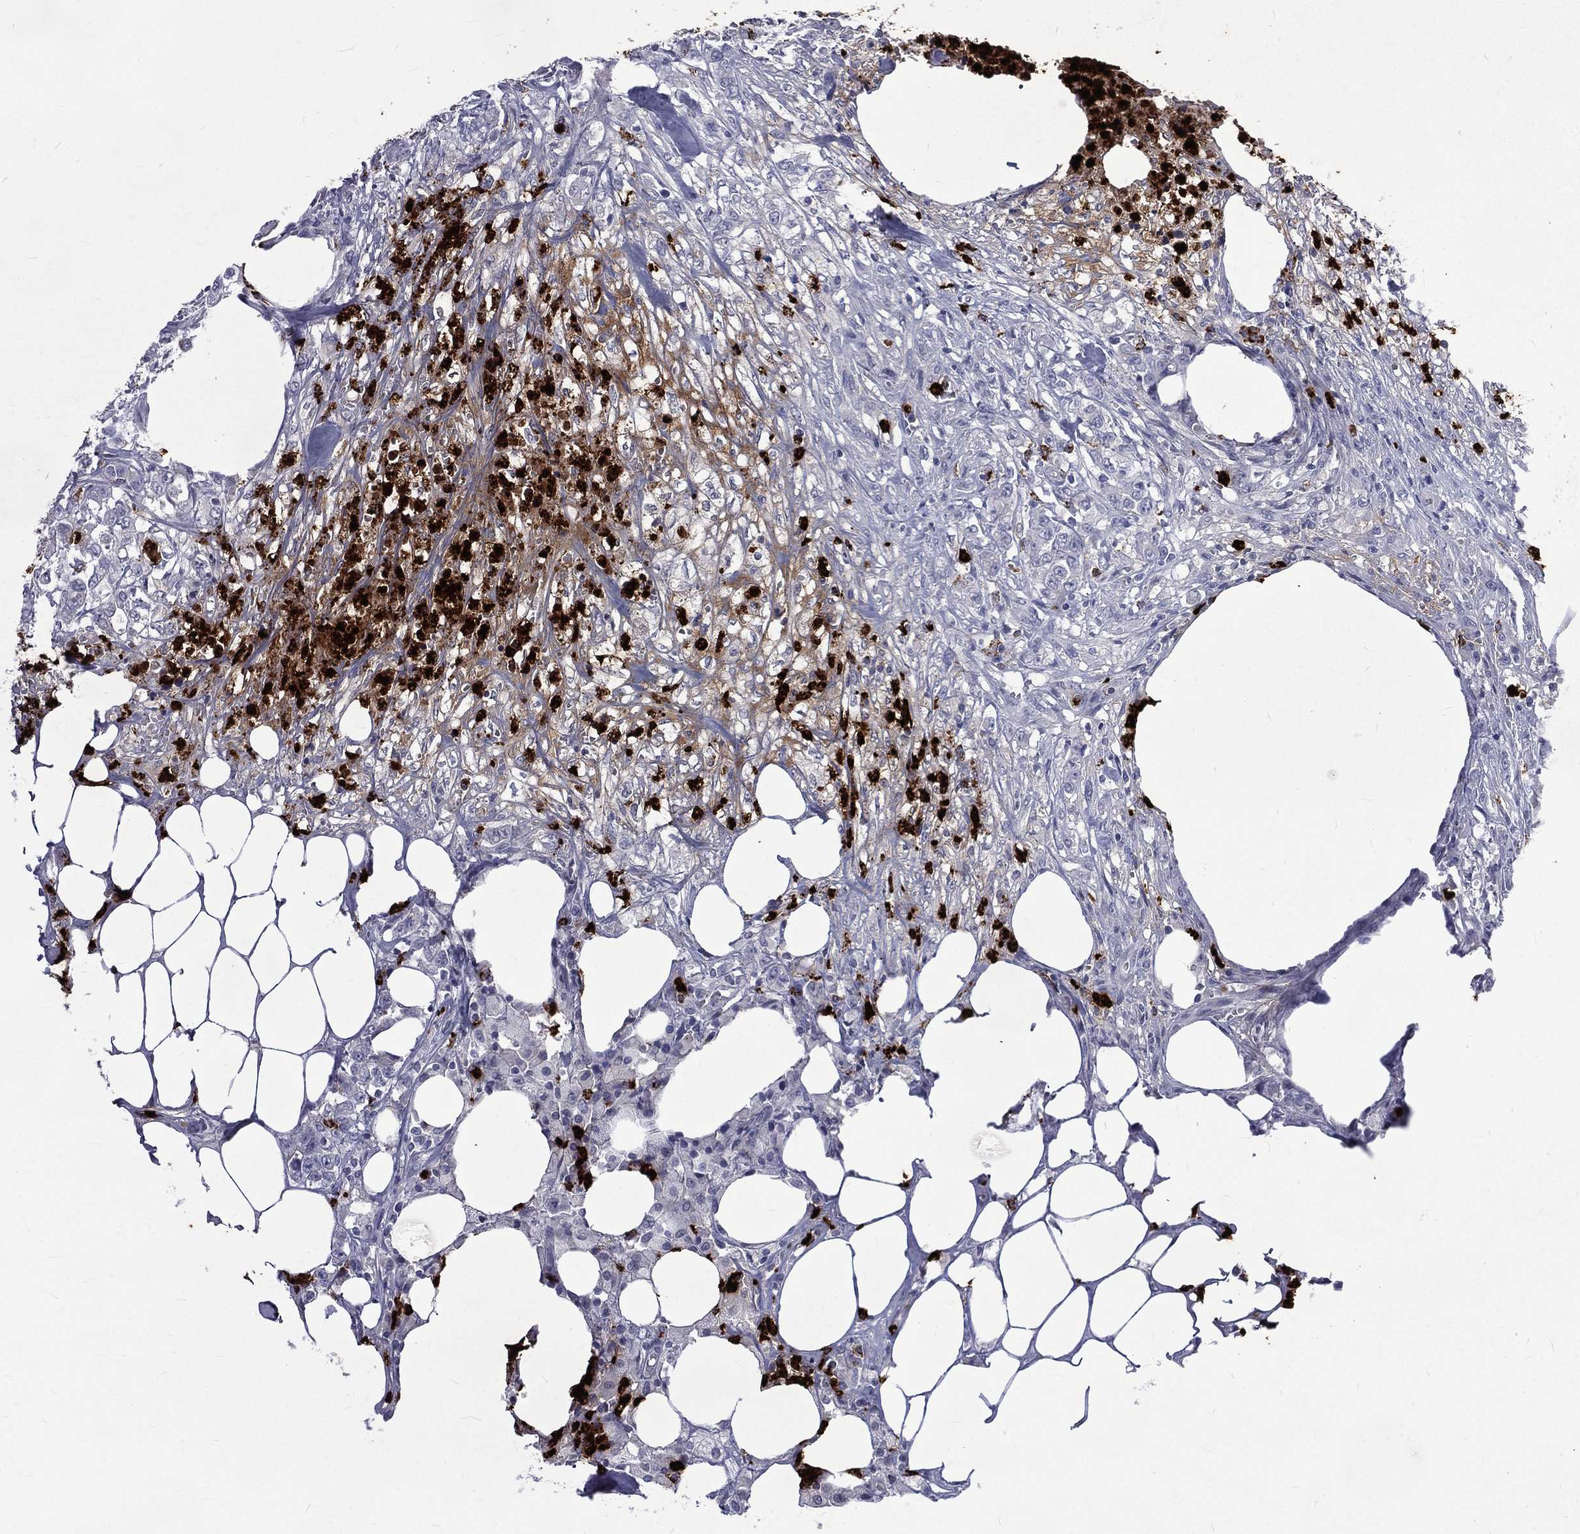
{"staining": {"intensity": "negative", "quantity": "none", "location": "none"}, "tissue": "colorectal cancer", "cell_type": "Tumor cells", "image_type": "cancer", "snomed": [{"axis": "morphology", "description": "Adenocarcinoma, NOS"}, {"axis": "topography", "description": "Colon"}], "caption": "Micrograph shows no protein staining in tumor cells of adenocarcinoma (colorectal) tissue. (DAB immunohistochemistry (IHC) visualized using brightfield microscopy, high magnification).", "gene": "ELANE", "patient": {"sex": "female", "age": 48}}